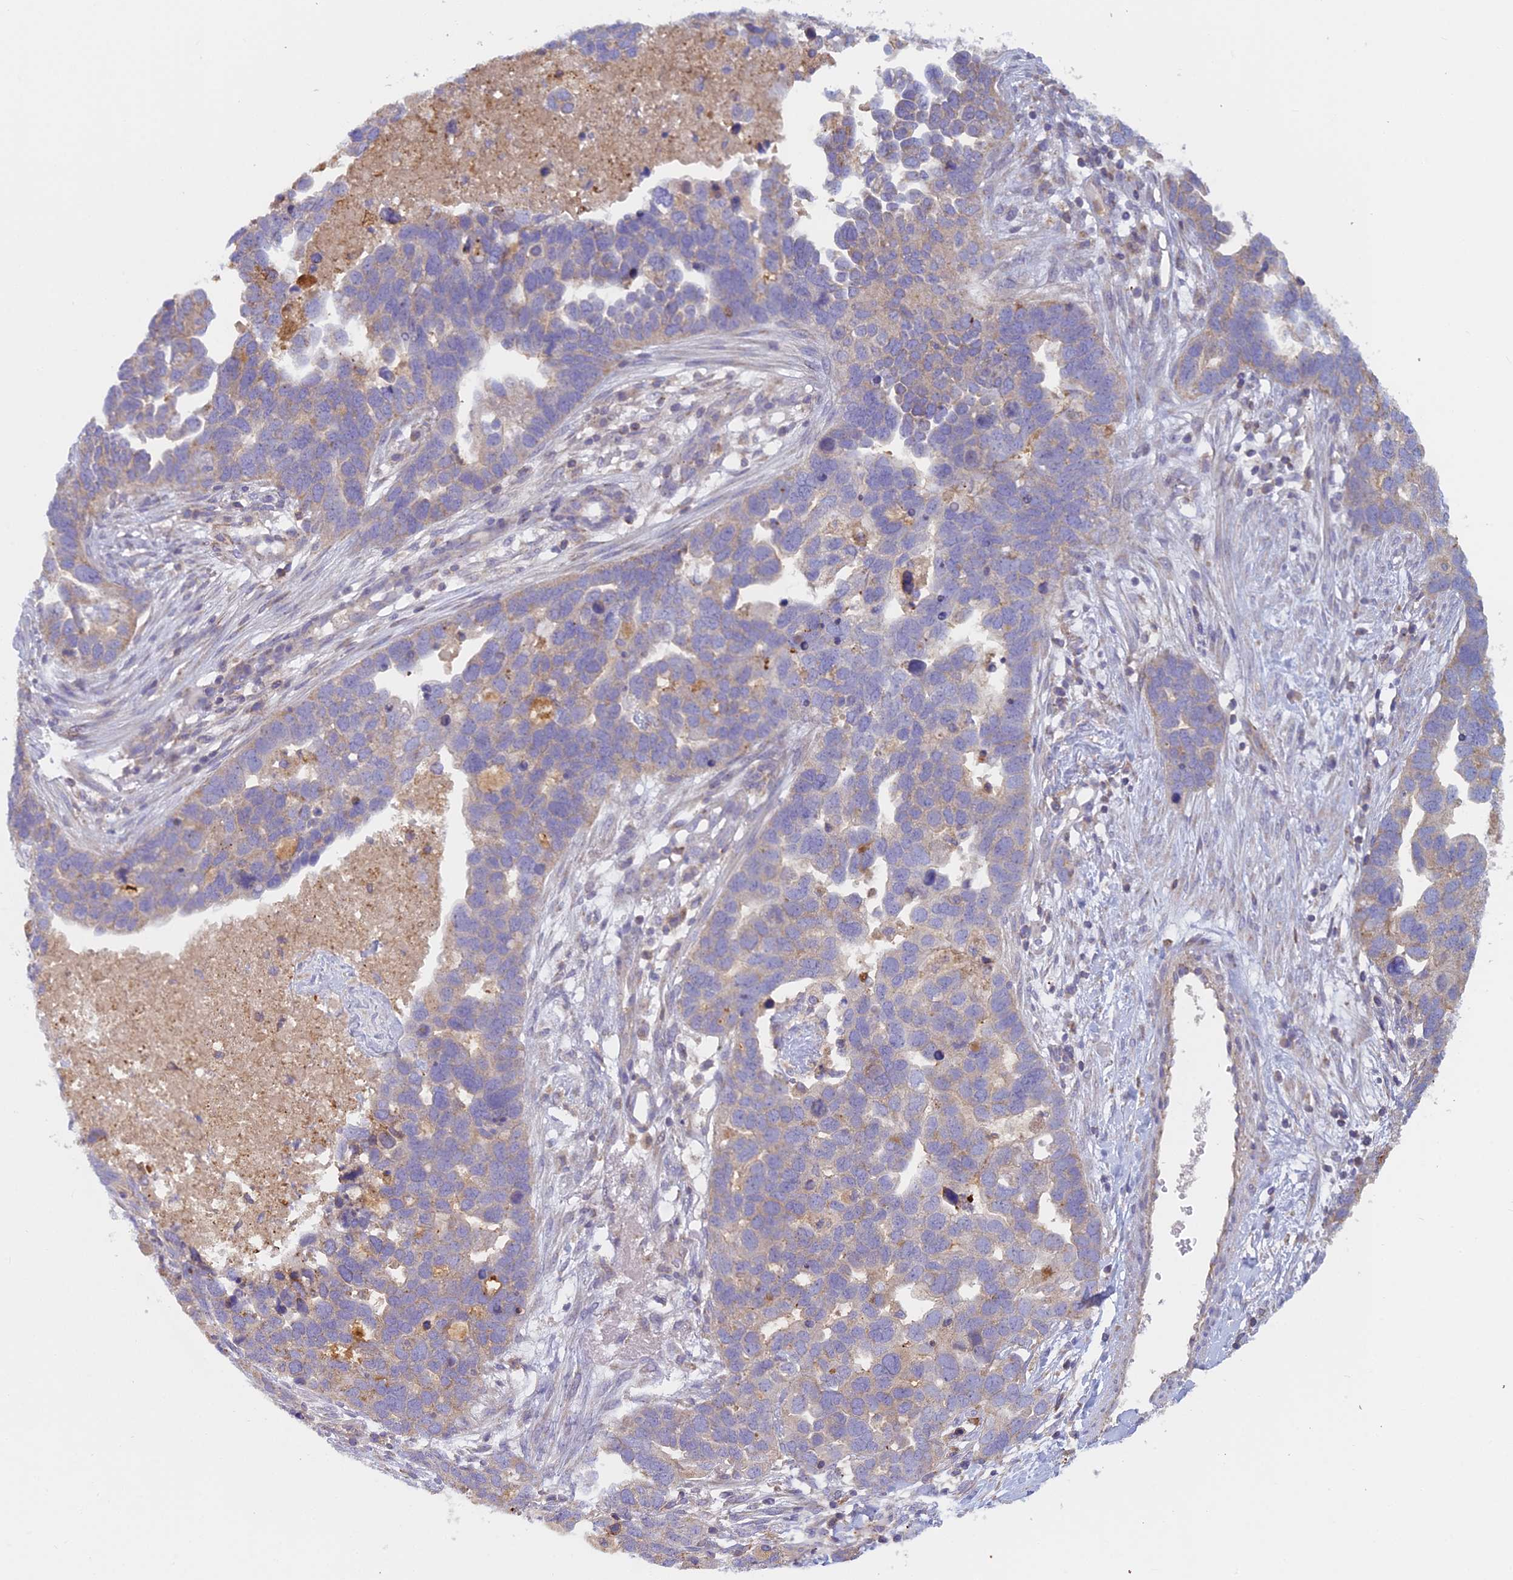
{"staining": {"intensity": "weak", "quantity": "<25%", "location": "cytoplasmic/membranous"}, "tissue": "ovarian cancer", "cell_type": "Tumor cells", "image_type": "cancer", "snomed": [{"axis": "morphology", "description": "Cystadenocarcinoma, serous, NOS"}, {"axis": "topography", "description": "Ovary"}], "caption": "A high-resolution micrograph shows immunohistochemistry (IHC) staining of ovarian cancer (serous cystadenocarcinoma), which demonstrates no significant staining in tumor cells. (DAB immunohistochemistry (IHC) visualized using brightfield microscopy, high magnification).", "gene": "IFTAP", "patient": {"sex": "female", "age": 54}}